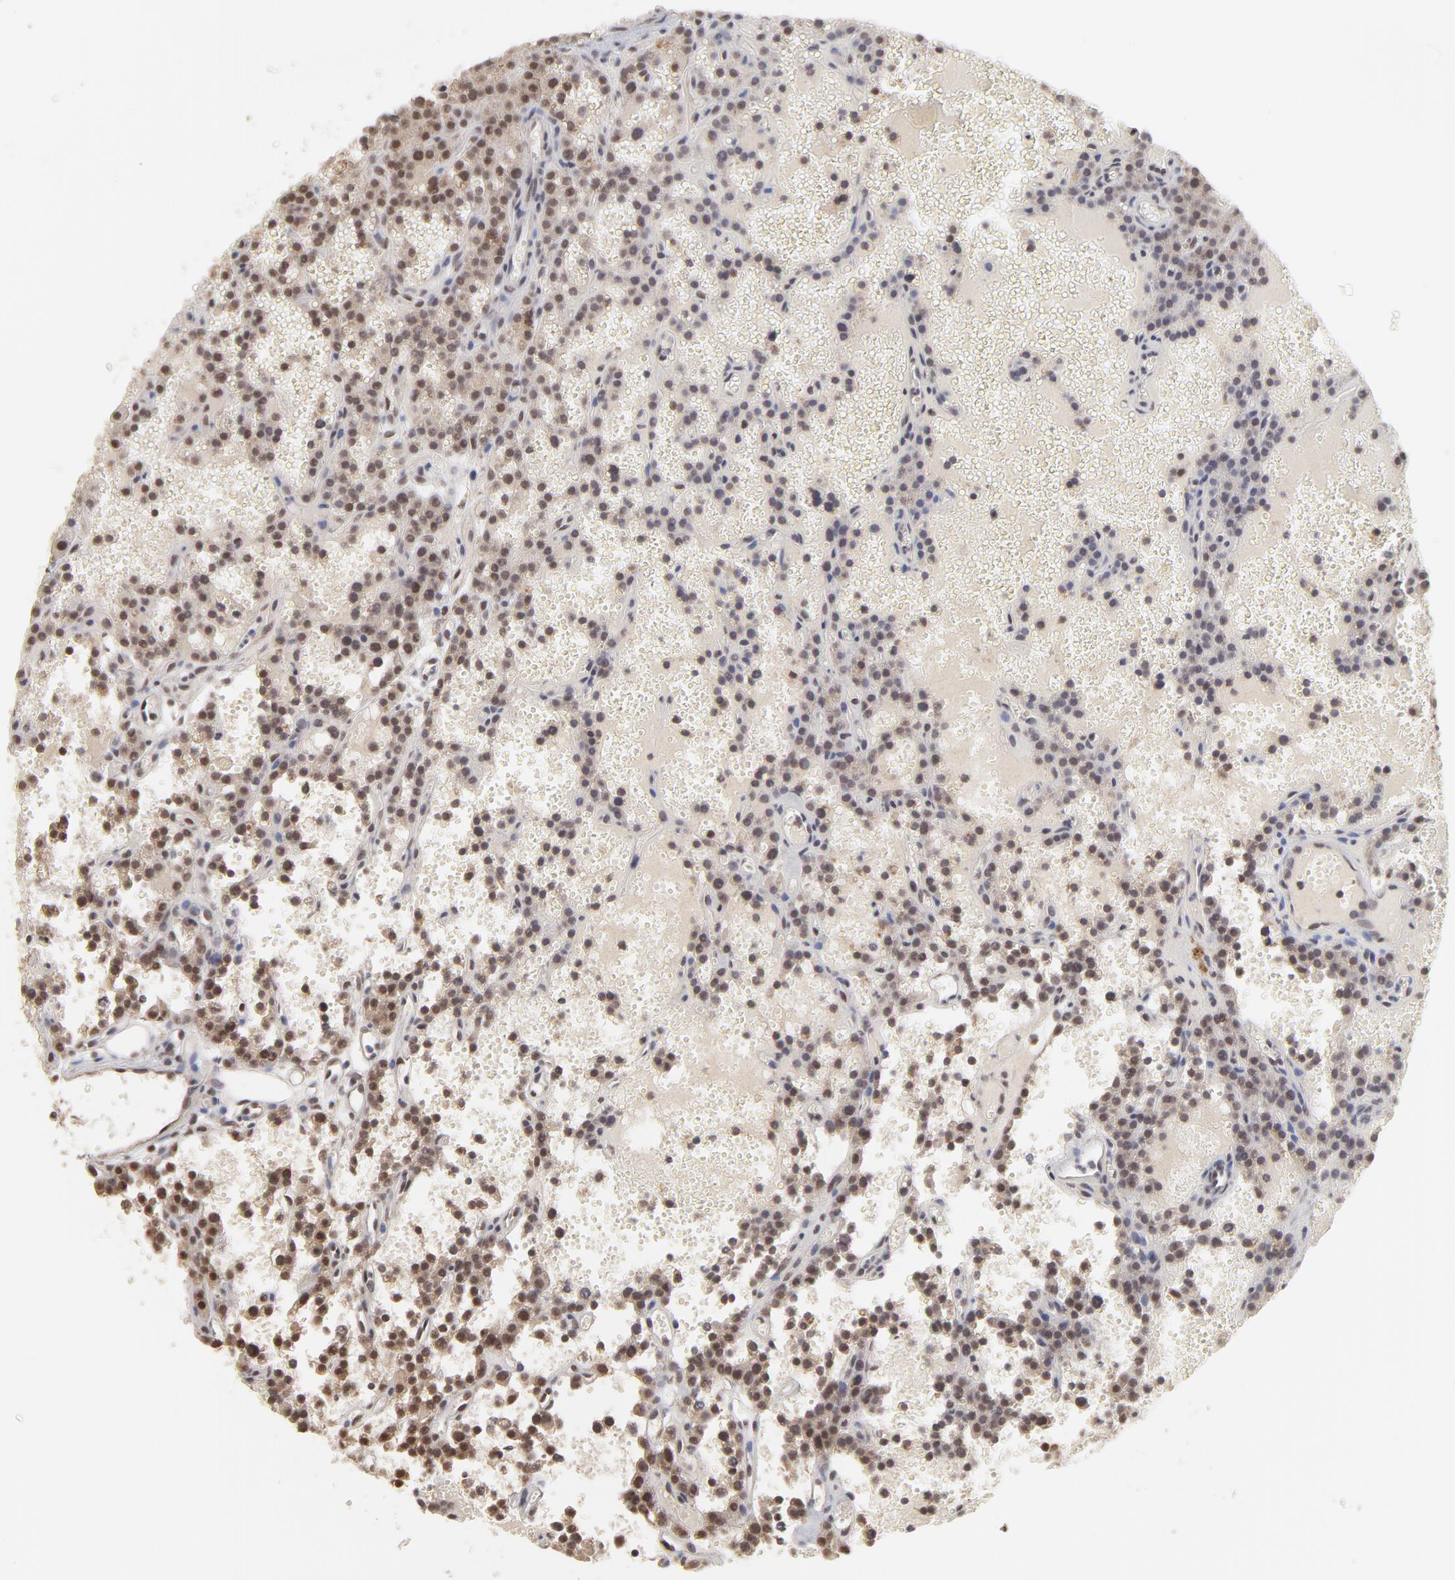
{"staining": {"intensity": "moderate", "quantity": ">75%", "location": "nuclear"}, "tissue": "parathyroid gland", "cell_type": "Glandular cells", "image_type": "normal", "snomed": [{"axis": "morphology", "description": "Normal tissue, NOS"}, {"axis": "topography", "description": "Parathyroid gland"}], "caption": "Benign parathyroid gland displays moderate nuclear staining in approximately >75% of glandular cells, visualized by immunohistochemistry. (IHC, brightfield microscopy, high magnification).", "gene": "ARIH1", "patient": {"sex": "male", "age": 25}}